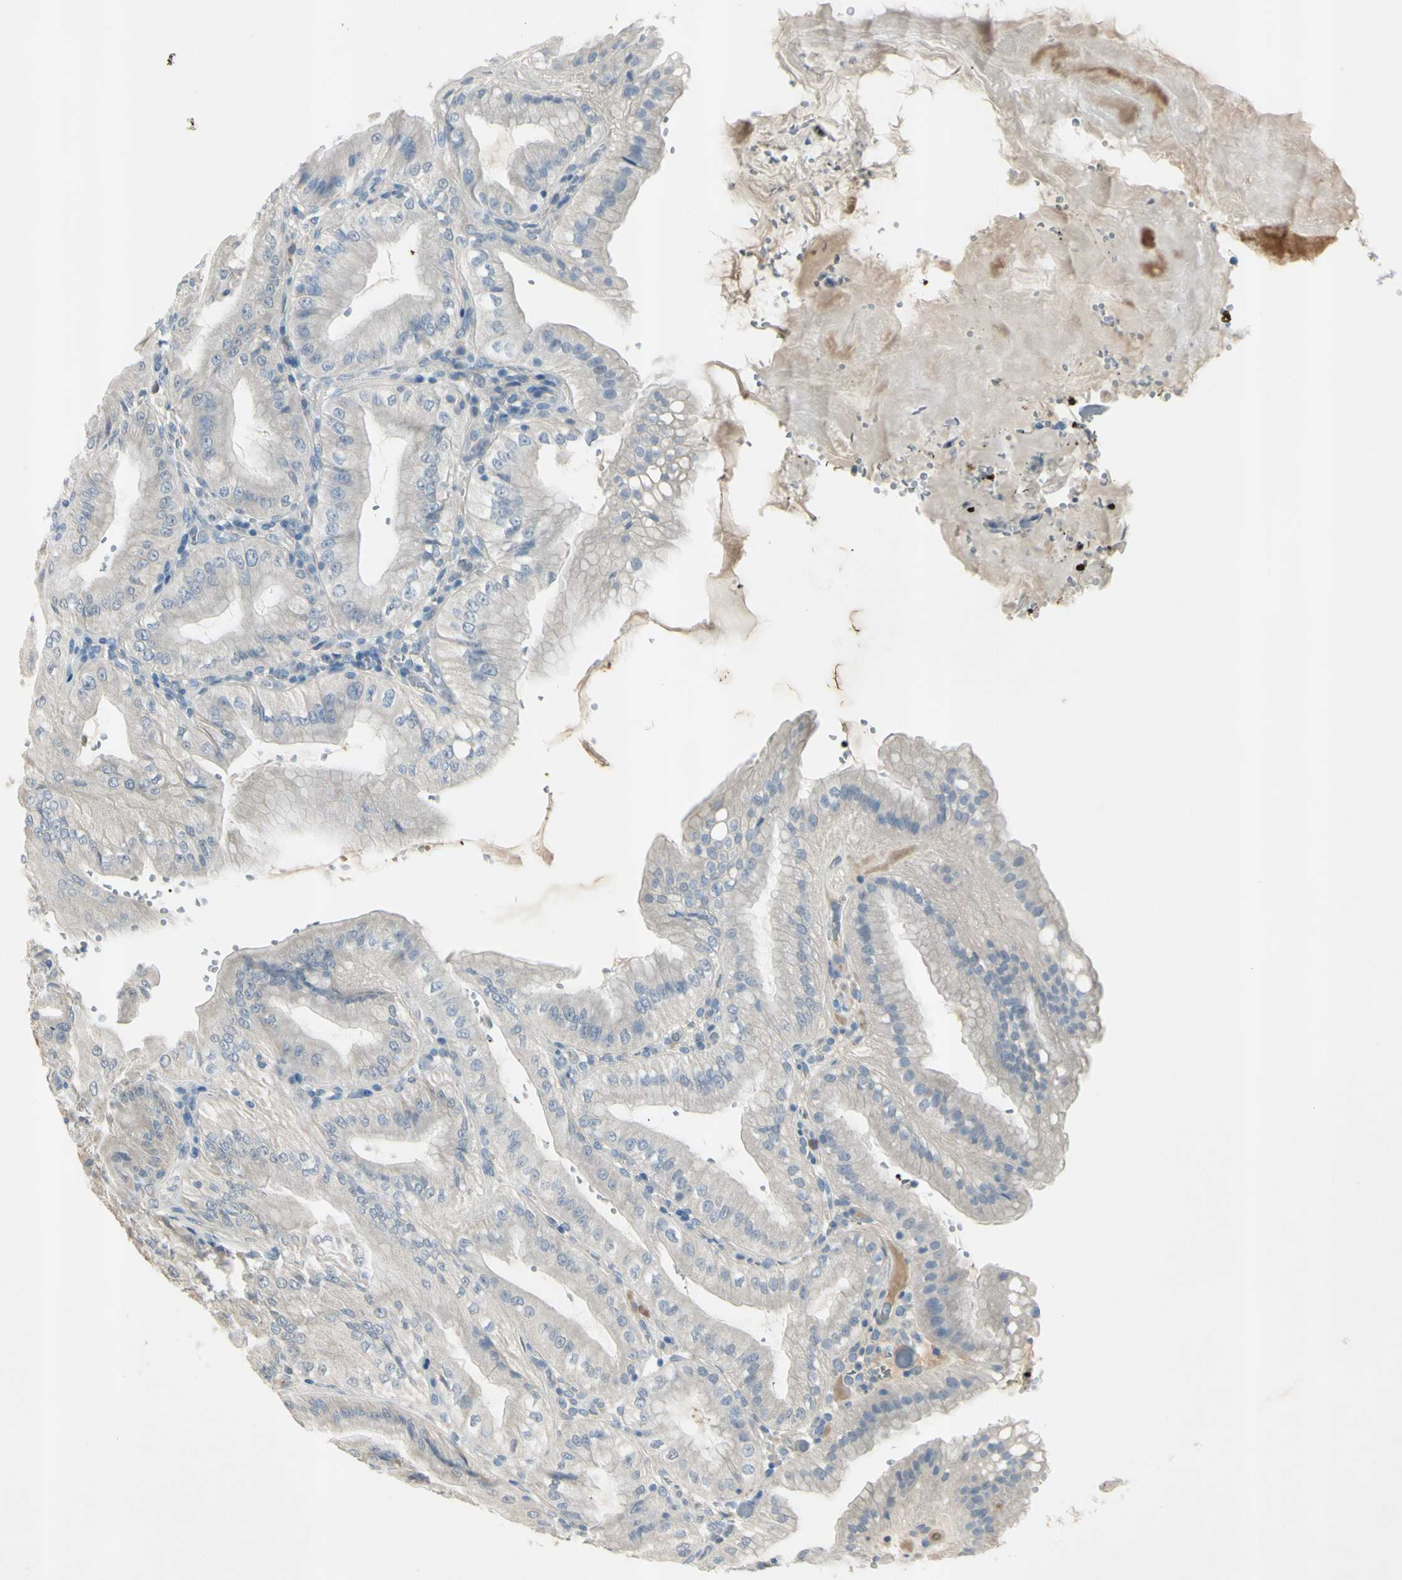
{"staining": {"intensity": "moderate", "quantity": "<25%", "location": "cytoplasmic/membranous"}, "tissue": "stomach", "cell_type": "Glandular cells", "image_type": "normal", "snomed": [{"axis": "morphology", "description": "Normal tissue, NOS"}, {"axis": "topography", "description": "Stomach, lower"}], "caption": "A brown stain labels moderate cytoplasmic/membranous staining of a protein in glandular cells of unremarkable human stomach. (DAB IHC, brown staining for protein, blue staining for nuclei).", "gene": "AATK", "patient": {"sex": "male", "age": 71}}